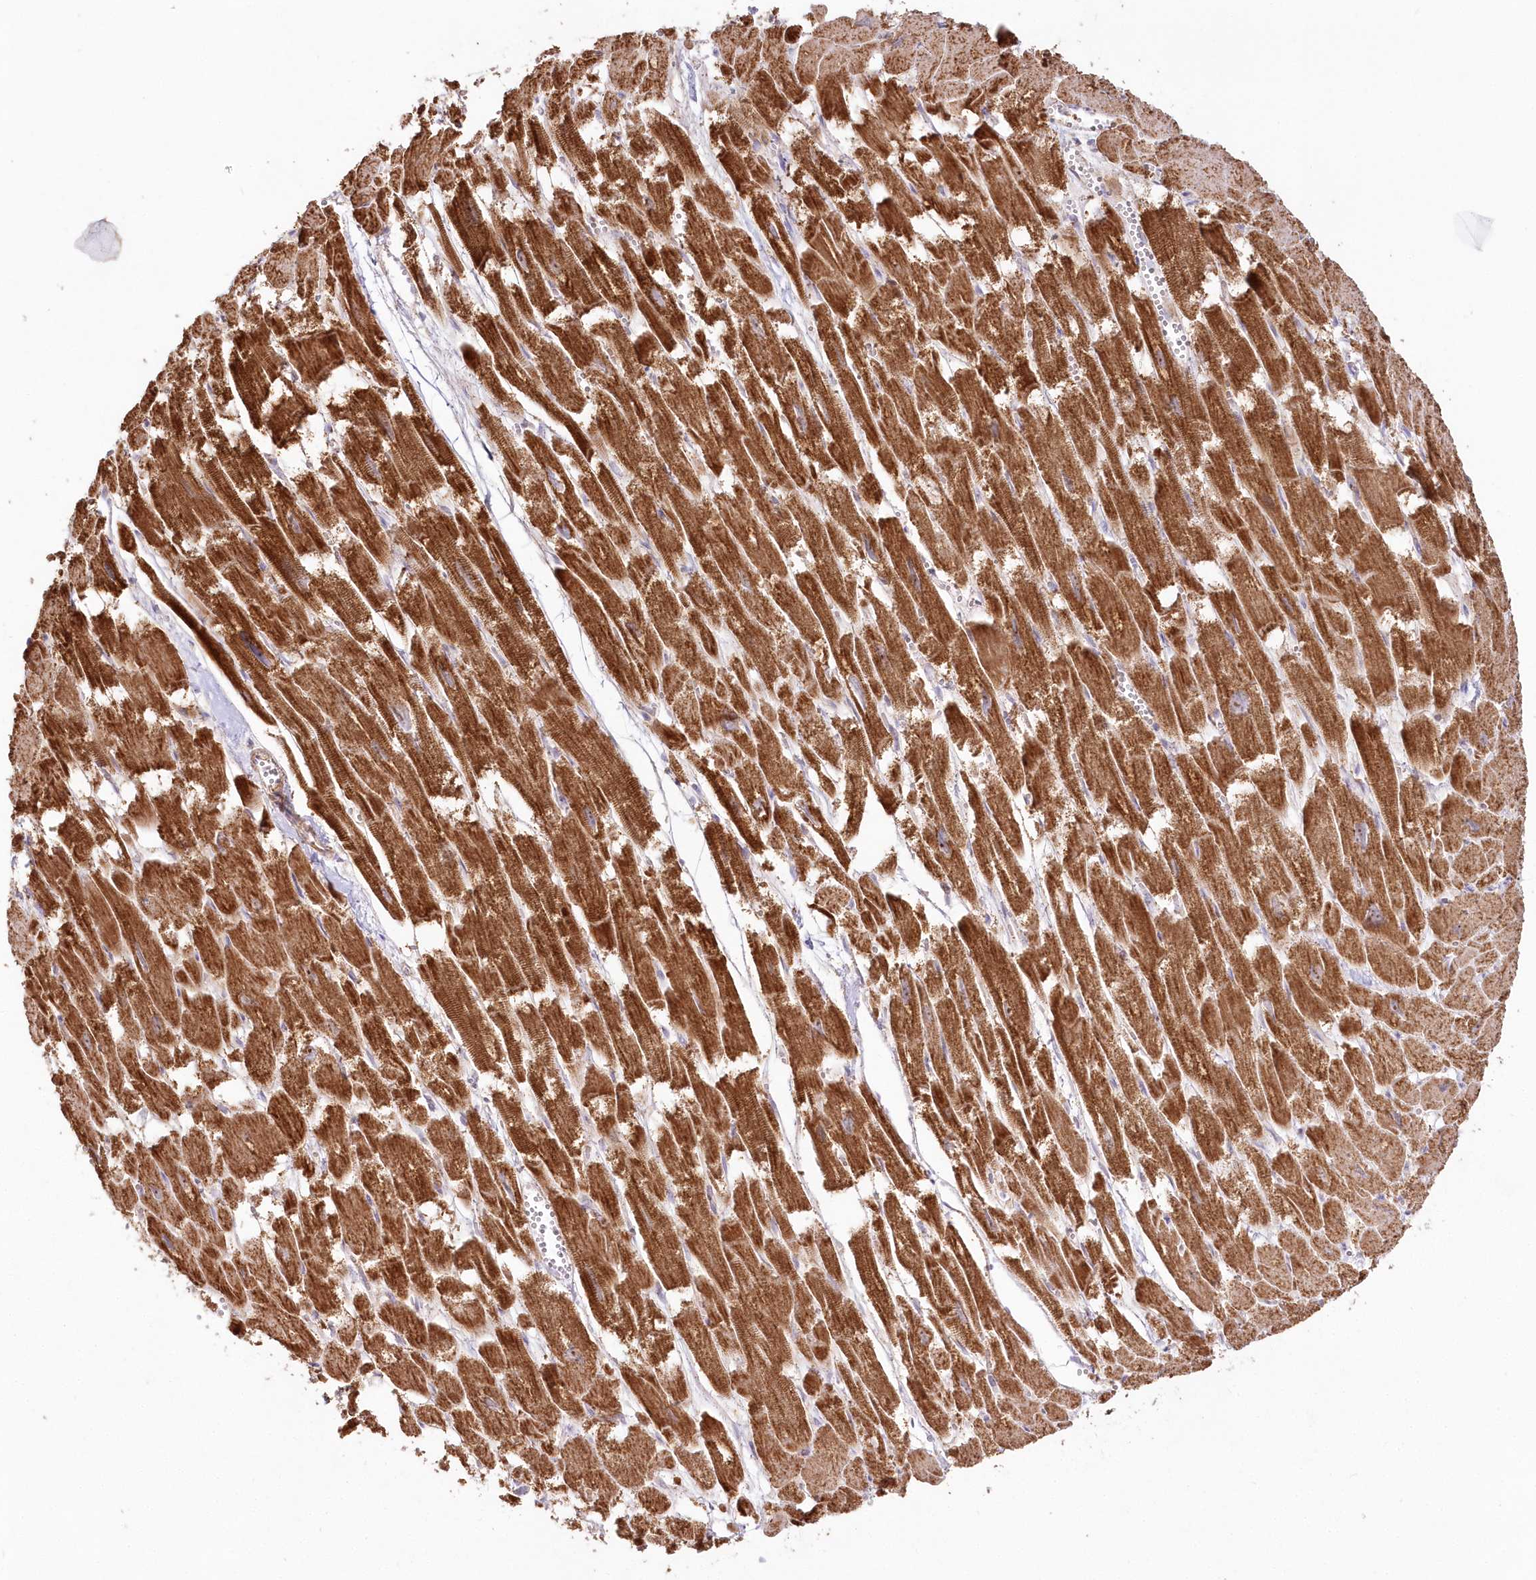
{"staining": {"intensity": "strong", "quantity": ">75%", "location": "cytoplasmic/membranous"}, "tissue": "heart muscle", "cell_type": "Cardiomyocytes", "image_type": "normal", "snomed": [{"axis": "morphology", "description": "Normal tissue, NOS"}, {"axis": "topography", "description": "Heart"}], "caption": "Cardiomyocytes display high levels of strong cytoplasmic/membranous expression in approximately >75% of cells in normal human heart muscle.", "gene": "DNA2", "patient": {"sex": "male", "age": 54}}